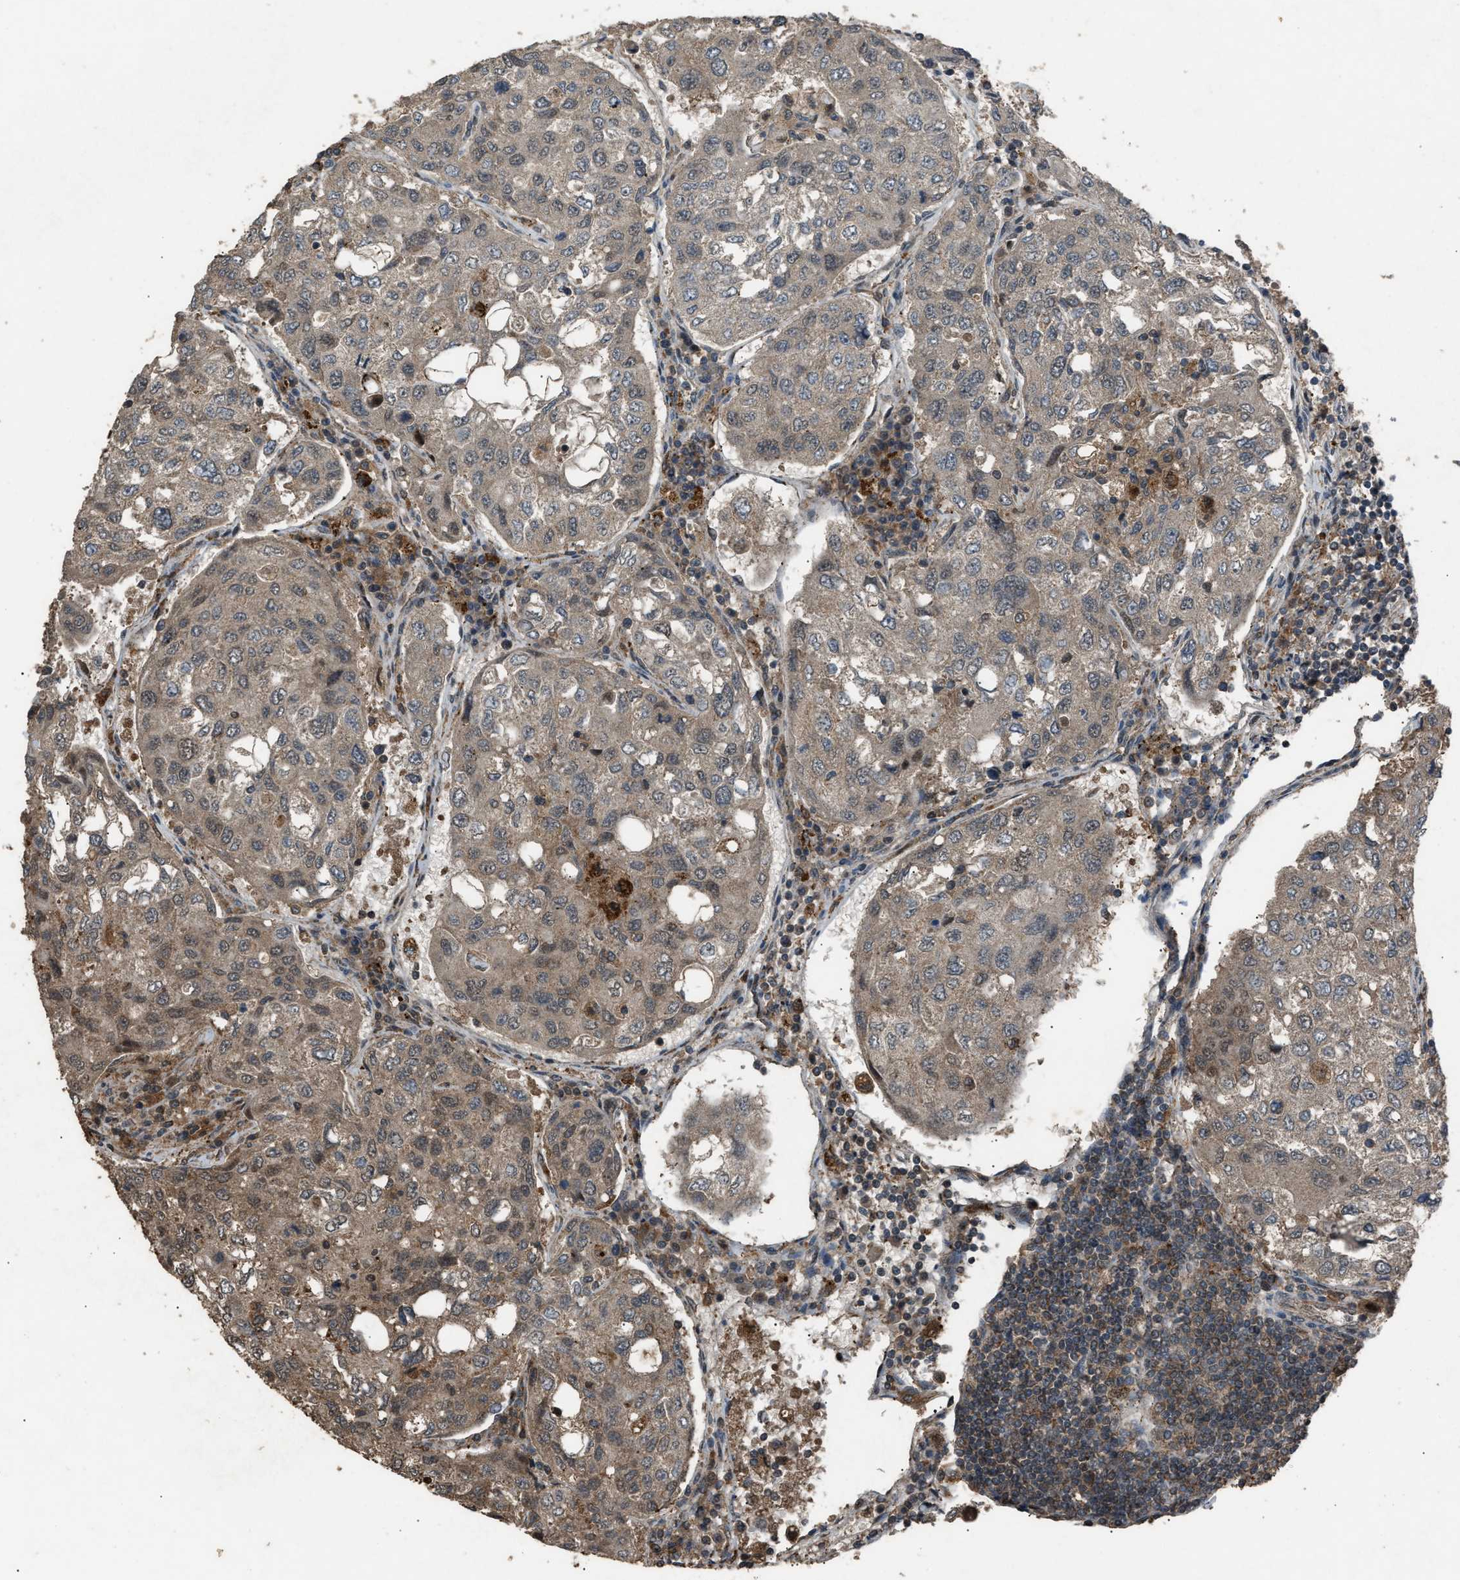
{"staining": {"intensity": "moderate", "quantity": ">75%", "location": "cytoplasmic/membranous"}, "tissue": "urothelial cancer", "cell_type": "Tumor cells", "image_type": "cancer", "snomed": [{"axis": "morphology", "description": "Urothelial carcinoma, High grade"}, {"axis": "topography", "description": "Lymph node"}, {"axis": "topography", "description": "Urinary bladder"}], "caption": "Immunohistochemical staining of human urothelial carcinoma (high-grade) demonstrates moderate cytoplasmic/membranous protein positivity in approximately >75% of tumor cells.", "gene": "PSMD1", "patient": {"sex": "male", "age": 51}}